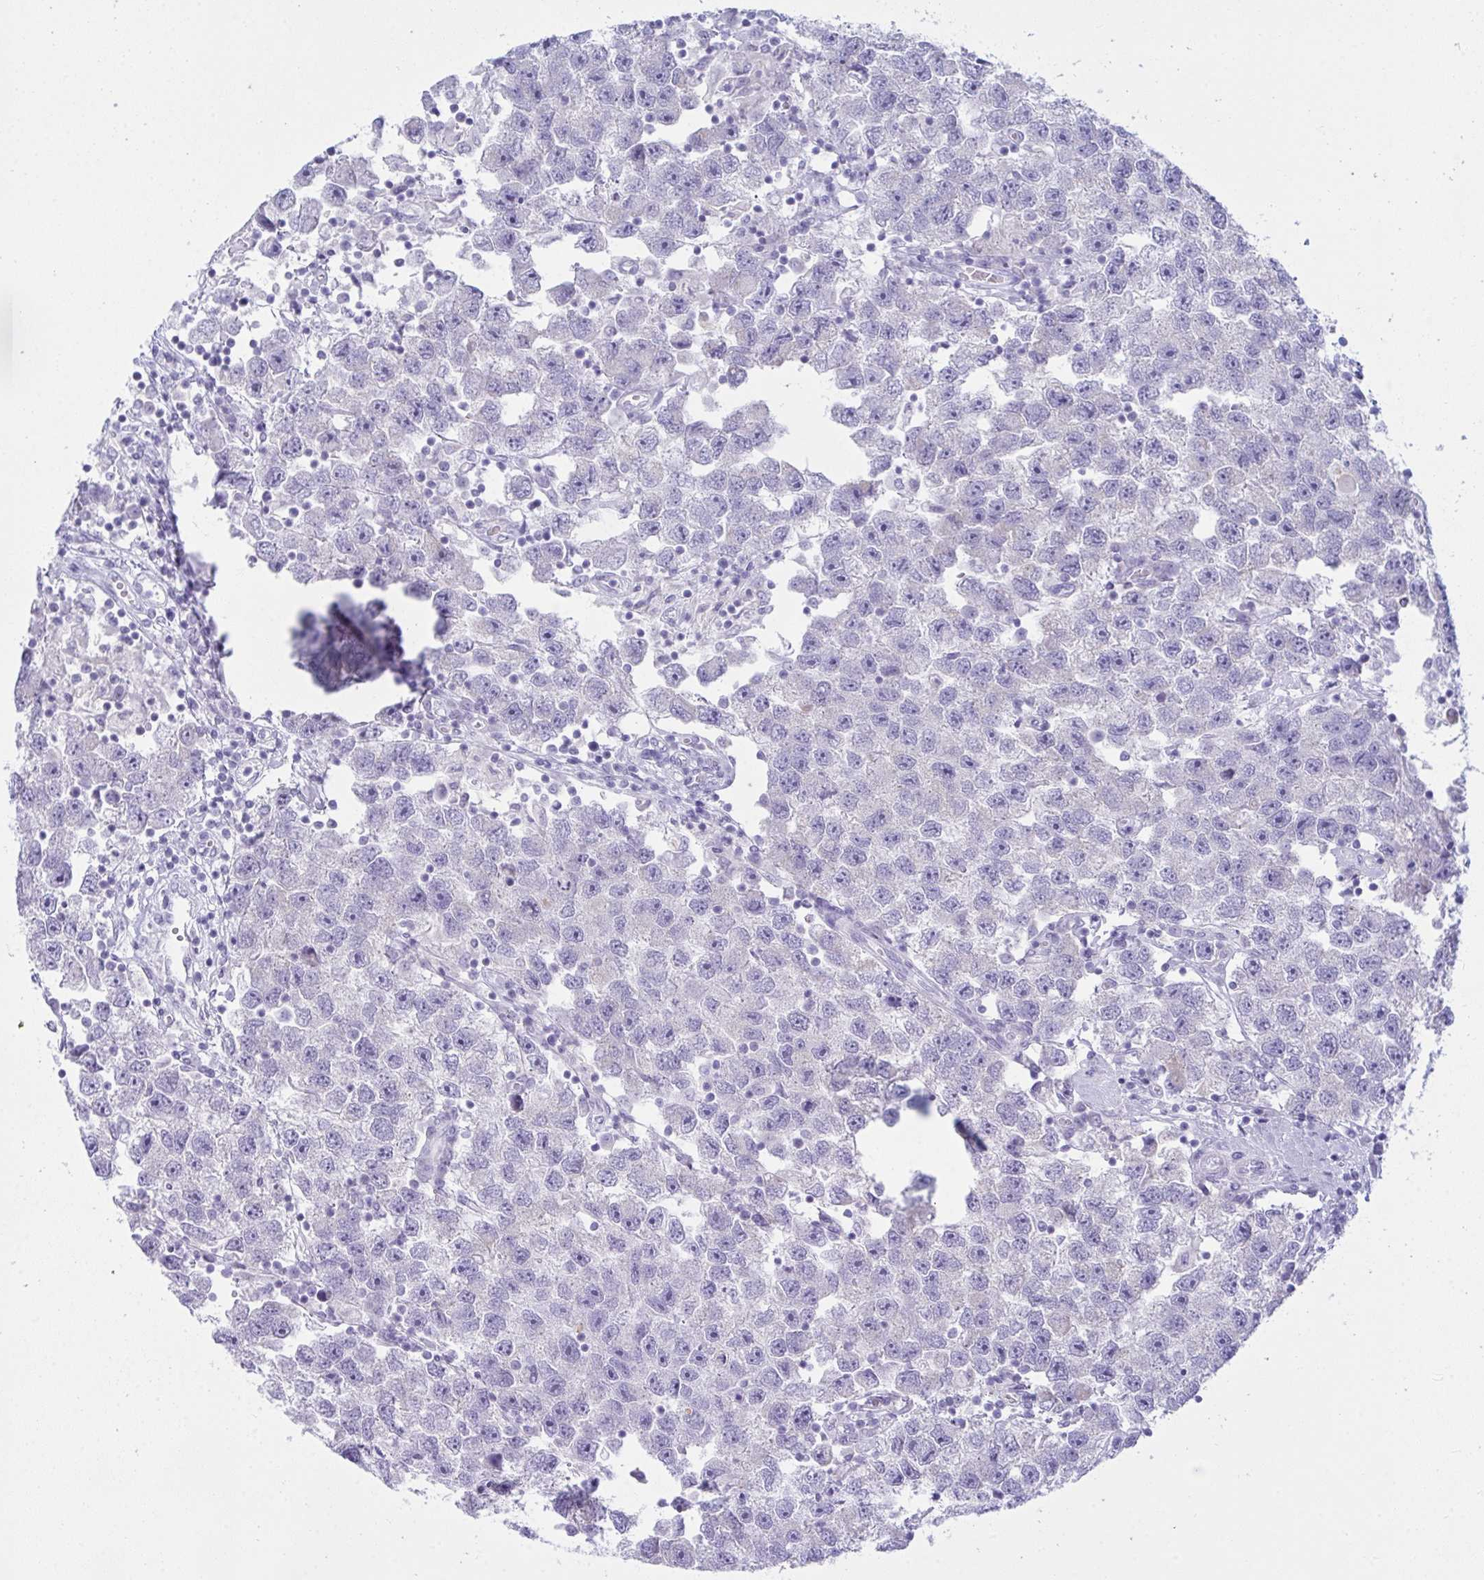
{"staining": {"intensity": "negative", "quantity": "none", "location": "none"}, "tissue": "testis cancer", "cell_type": "Tumor cells", "image_type": "cancer", "snomed": [{"axis": "morphology", "description": "Seminoma, NOS"}, {"axis": "topography", "description": "Testis"}], "caption": "This is an immunohistochemistry micrograph of testis cancer. There is no positivity in tumor cells.", "gene": "BBS1", "patient": {"sex": "male", "age": 26}}